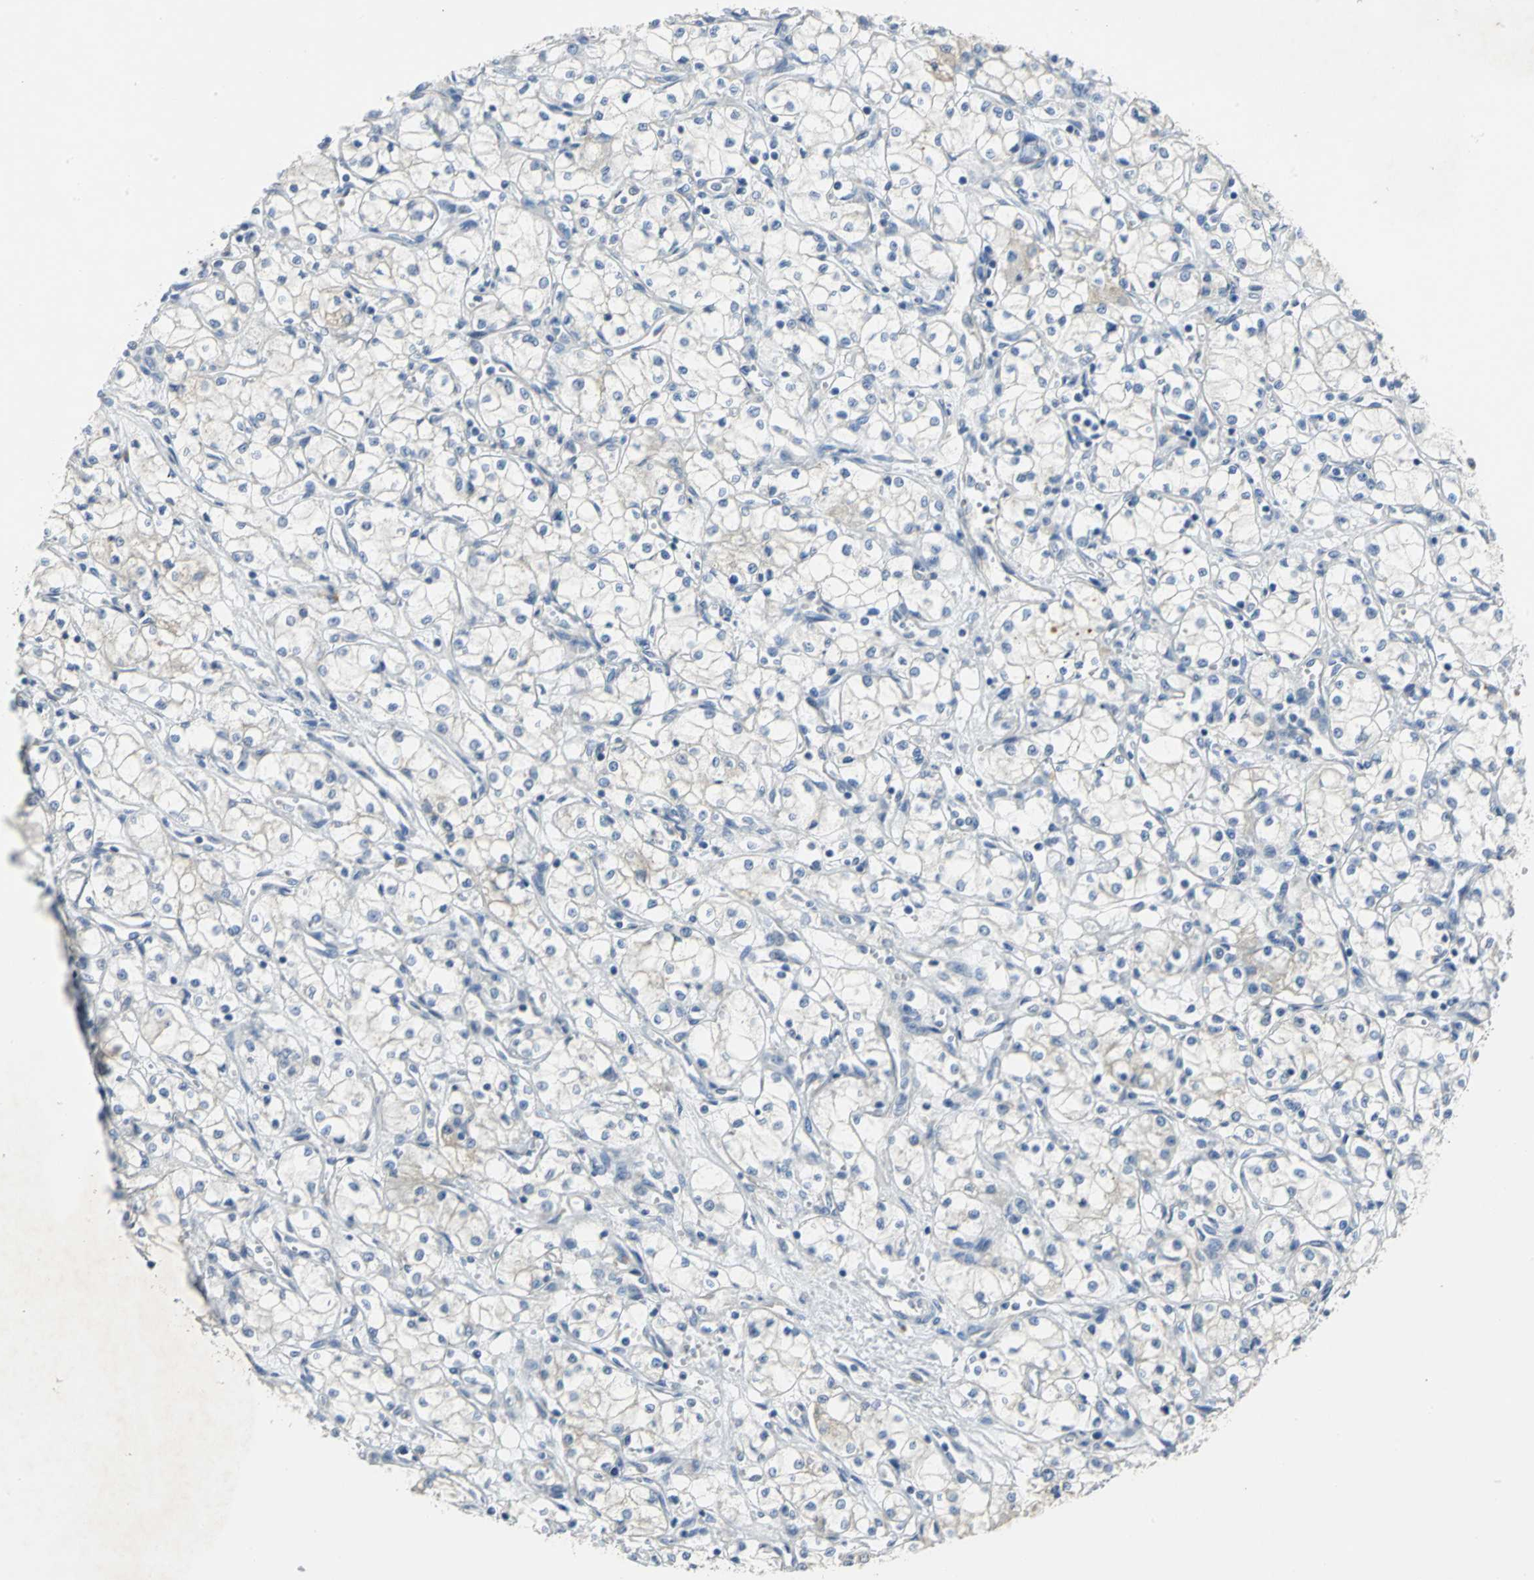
{"staining": {"intensity": "negative", "quantity": "none", "location": "none"}, "tissue": "renal cancer", "cell_type": "Tumor cells", "image_type": "cancer", "snomed": [{"axis": "morphology", "description": "Normal tissue, NOS"}, {"axis": "morphology", "description": "Adenocarcinoma, NOS"}, {"axis": "topography", "description": "Kidney"}], "caption": "Immunohistochemistry (IHC) image of human renal cancer (adenocarcinoma) stained for a protein (brown), which shows no expression in tumor cells.", "gene": "IL17RB", "patient": {"sex": "male", "age": 59}}